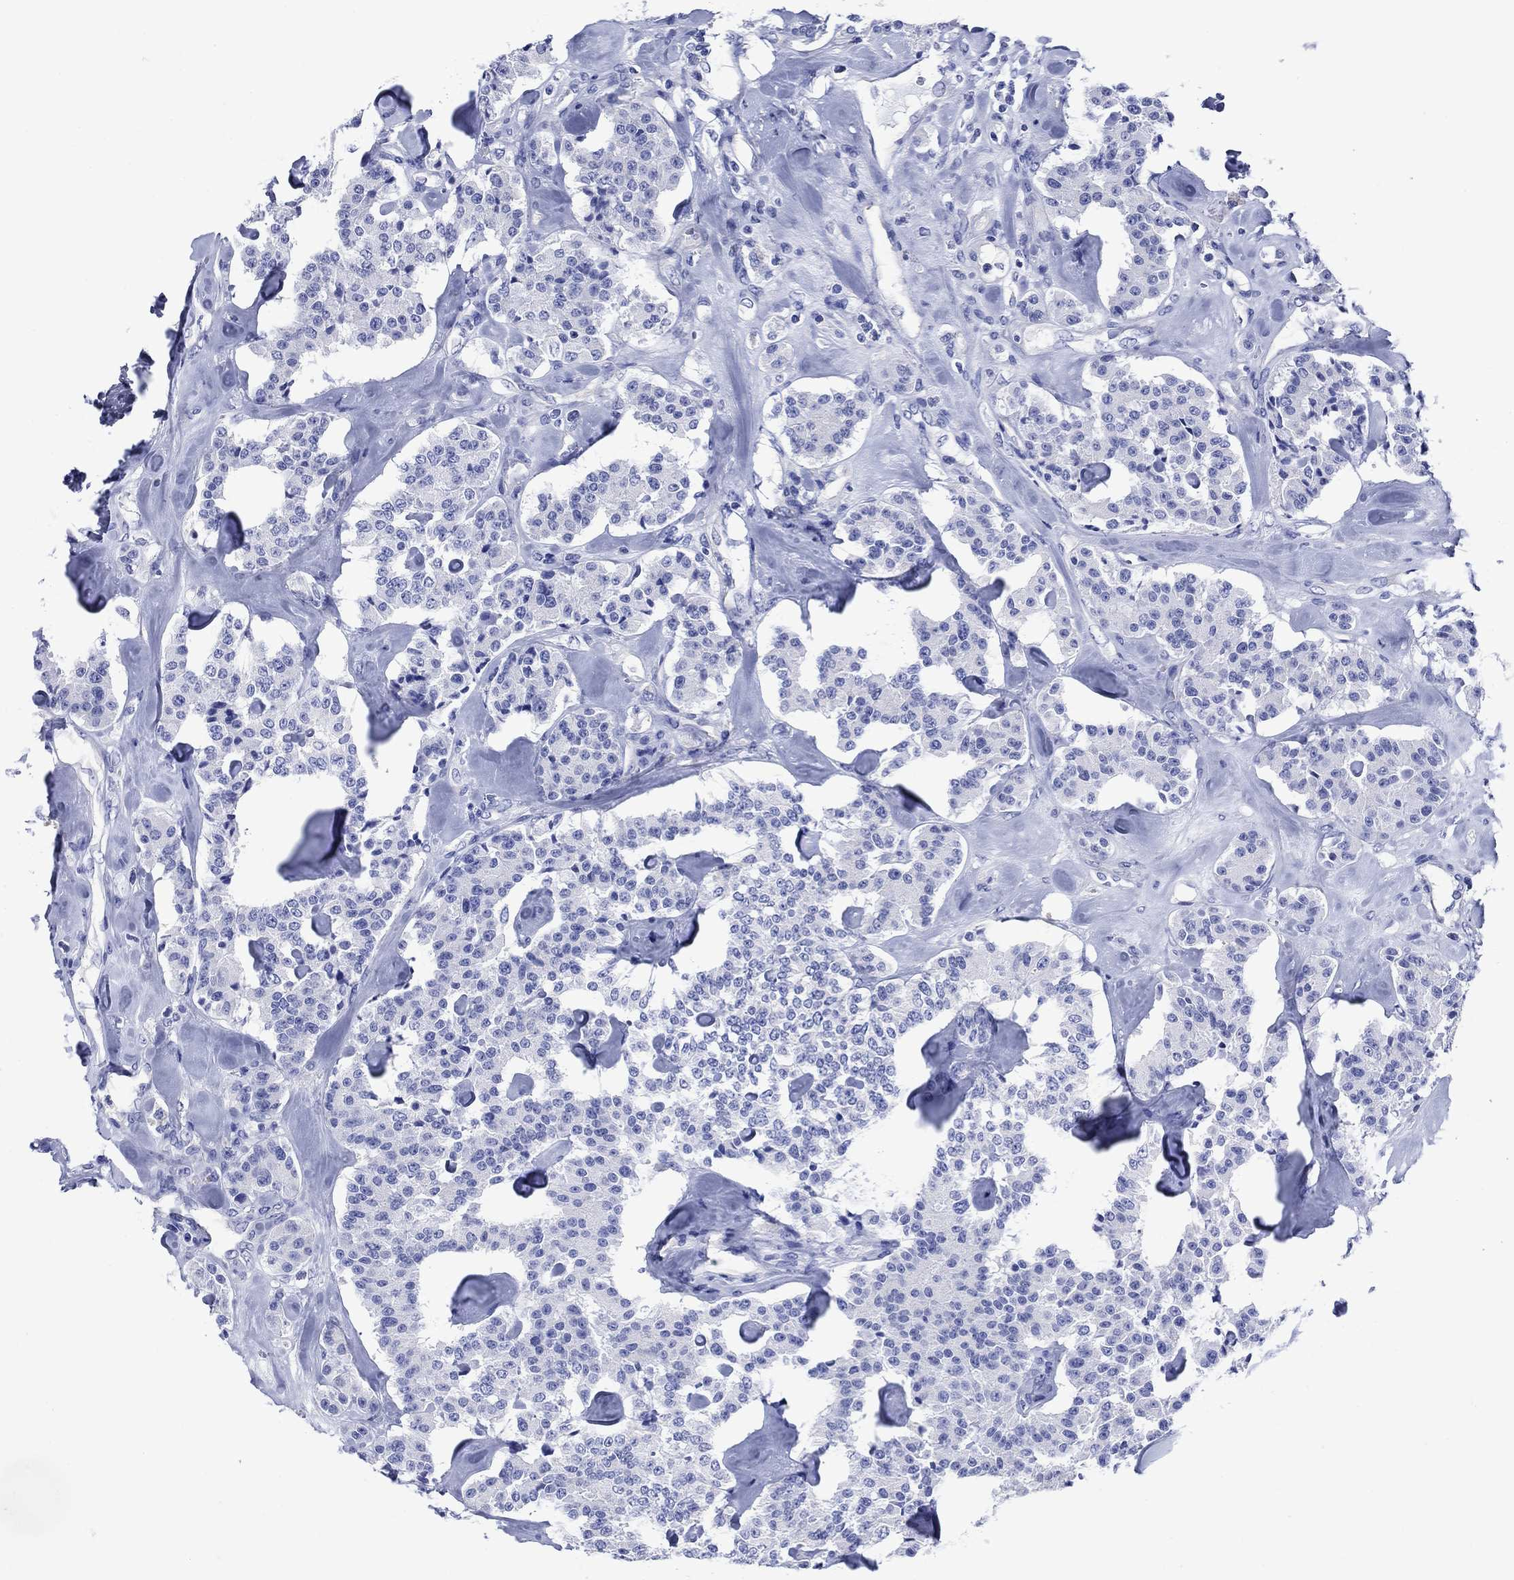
{"staining": {"intensity": "negative", "quantity": "none", "location": "none"}, "tissue": "carcinoid", "cell_type": "Tumor cells", "image_type": "cancer", "snomed": [{"axis": "morphology", "description": "Carcinoid, malignant, NOS"}, {"axis": "topography", "description": "Pancreas"}], "caption": "Immunohistochemical staining of malignant carcinoid shows no significant staining in tumor cells. Nuclei are stained in blue.", "gene": "SLC1A2", "patient": {"sex": "male", "age": 41}}